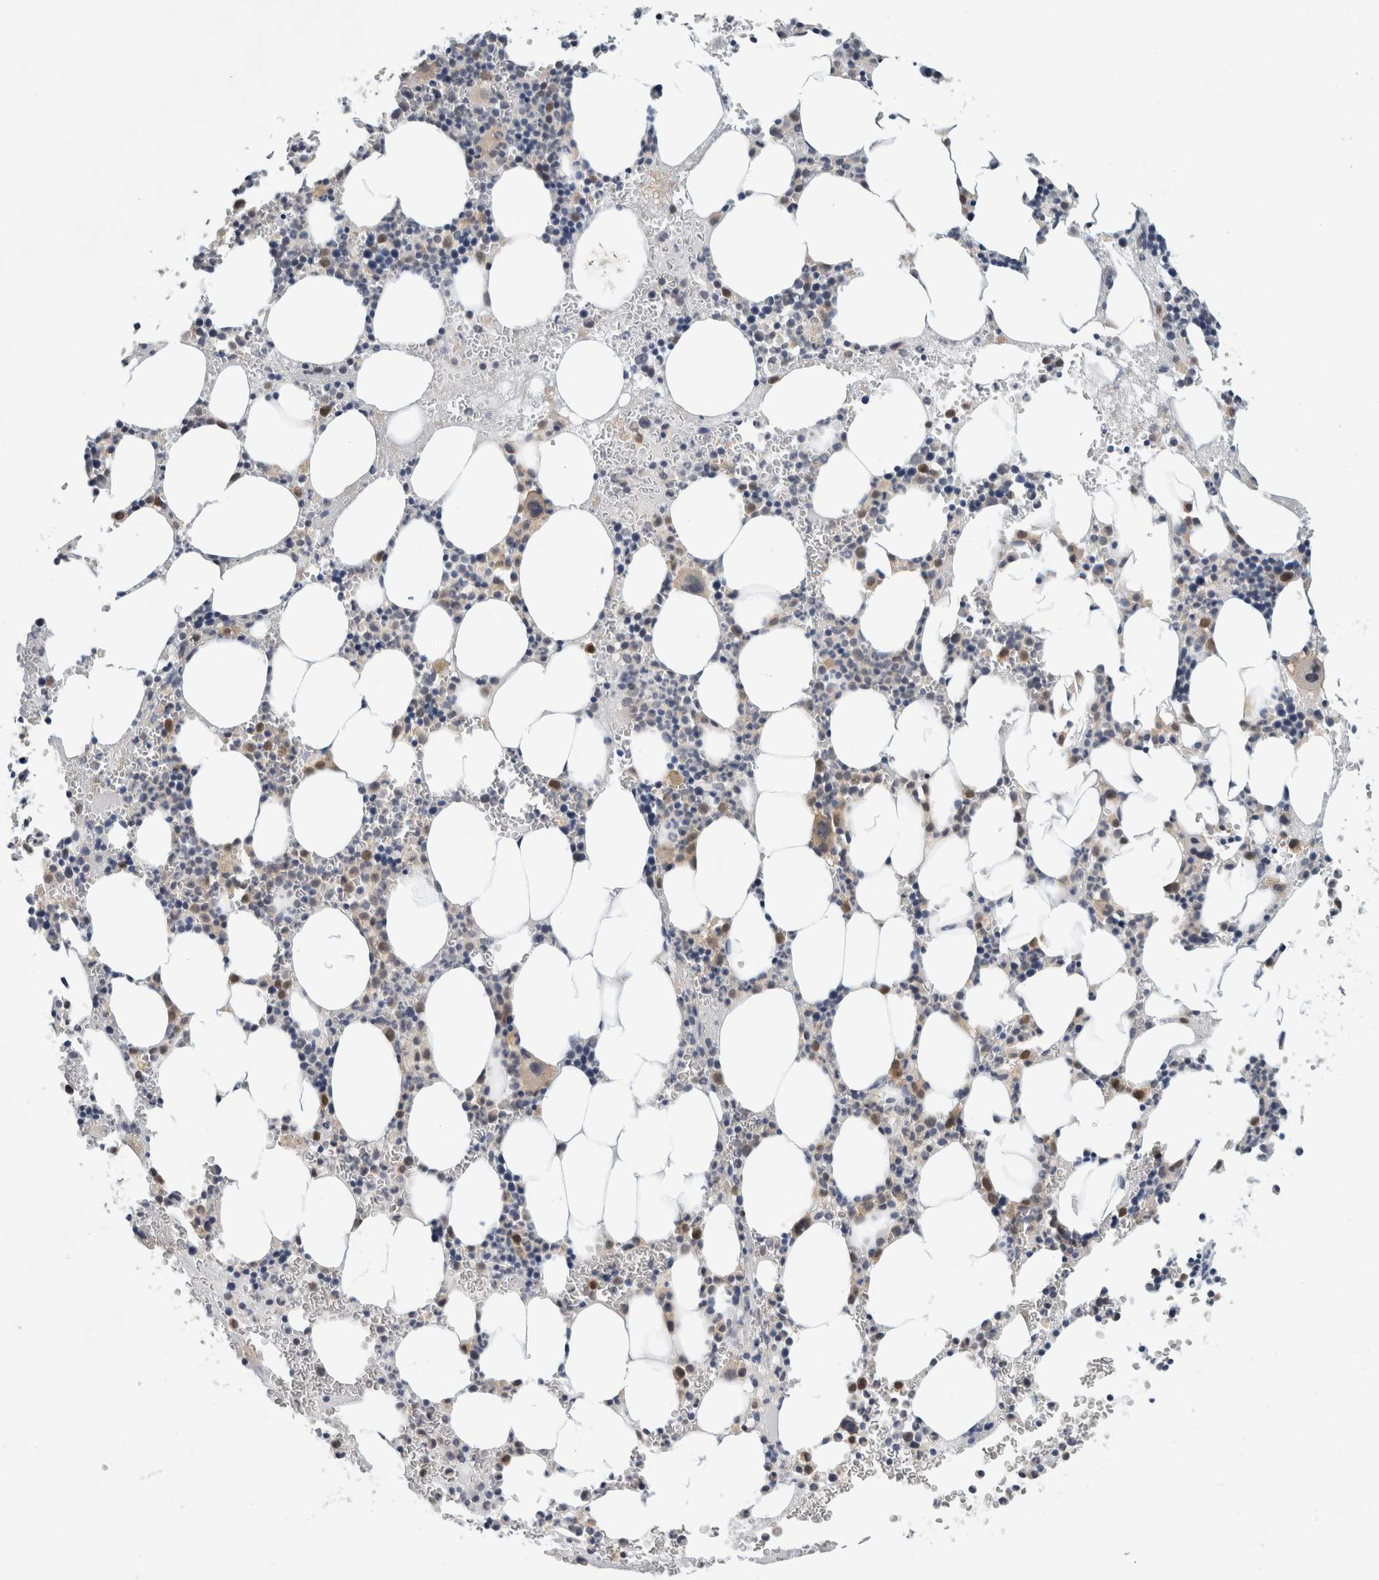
{"staining": {"intensity": "weak", "quantity": ">75%", "location": "cytoplasmic/membranous"}, "tissue": "bone marrow", "cell_type": "Hematopoietic cells", "image_type": "normal", "snomed": [{"axis": "morphology", "description": "Normal tissue, NOS"}, {"axis": "morphology", "description": "Inflammation, NOS"}, {"axis": "topography", "description": "Bone marrow"}], "caption": "Immunohistochemistry photomicrograph of unremarkable human bone marrow stained for a protein (brown), which shows low levels of weak cytoplasmic/membranous staining in approximately >75% of hematopoietic cells.", "gene": "CASP6", "patient": {"sex": "female", "age": 67}}